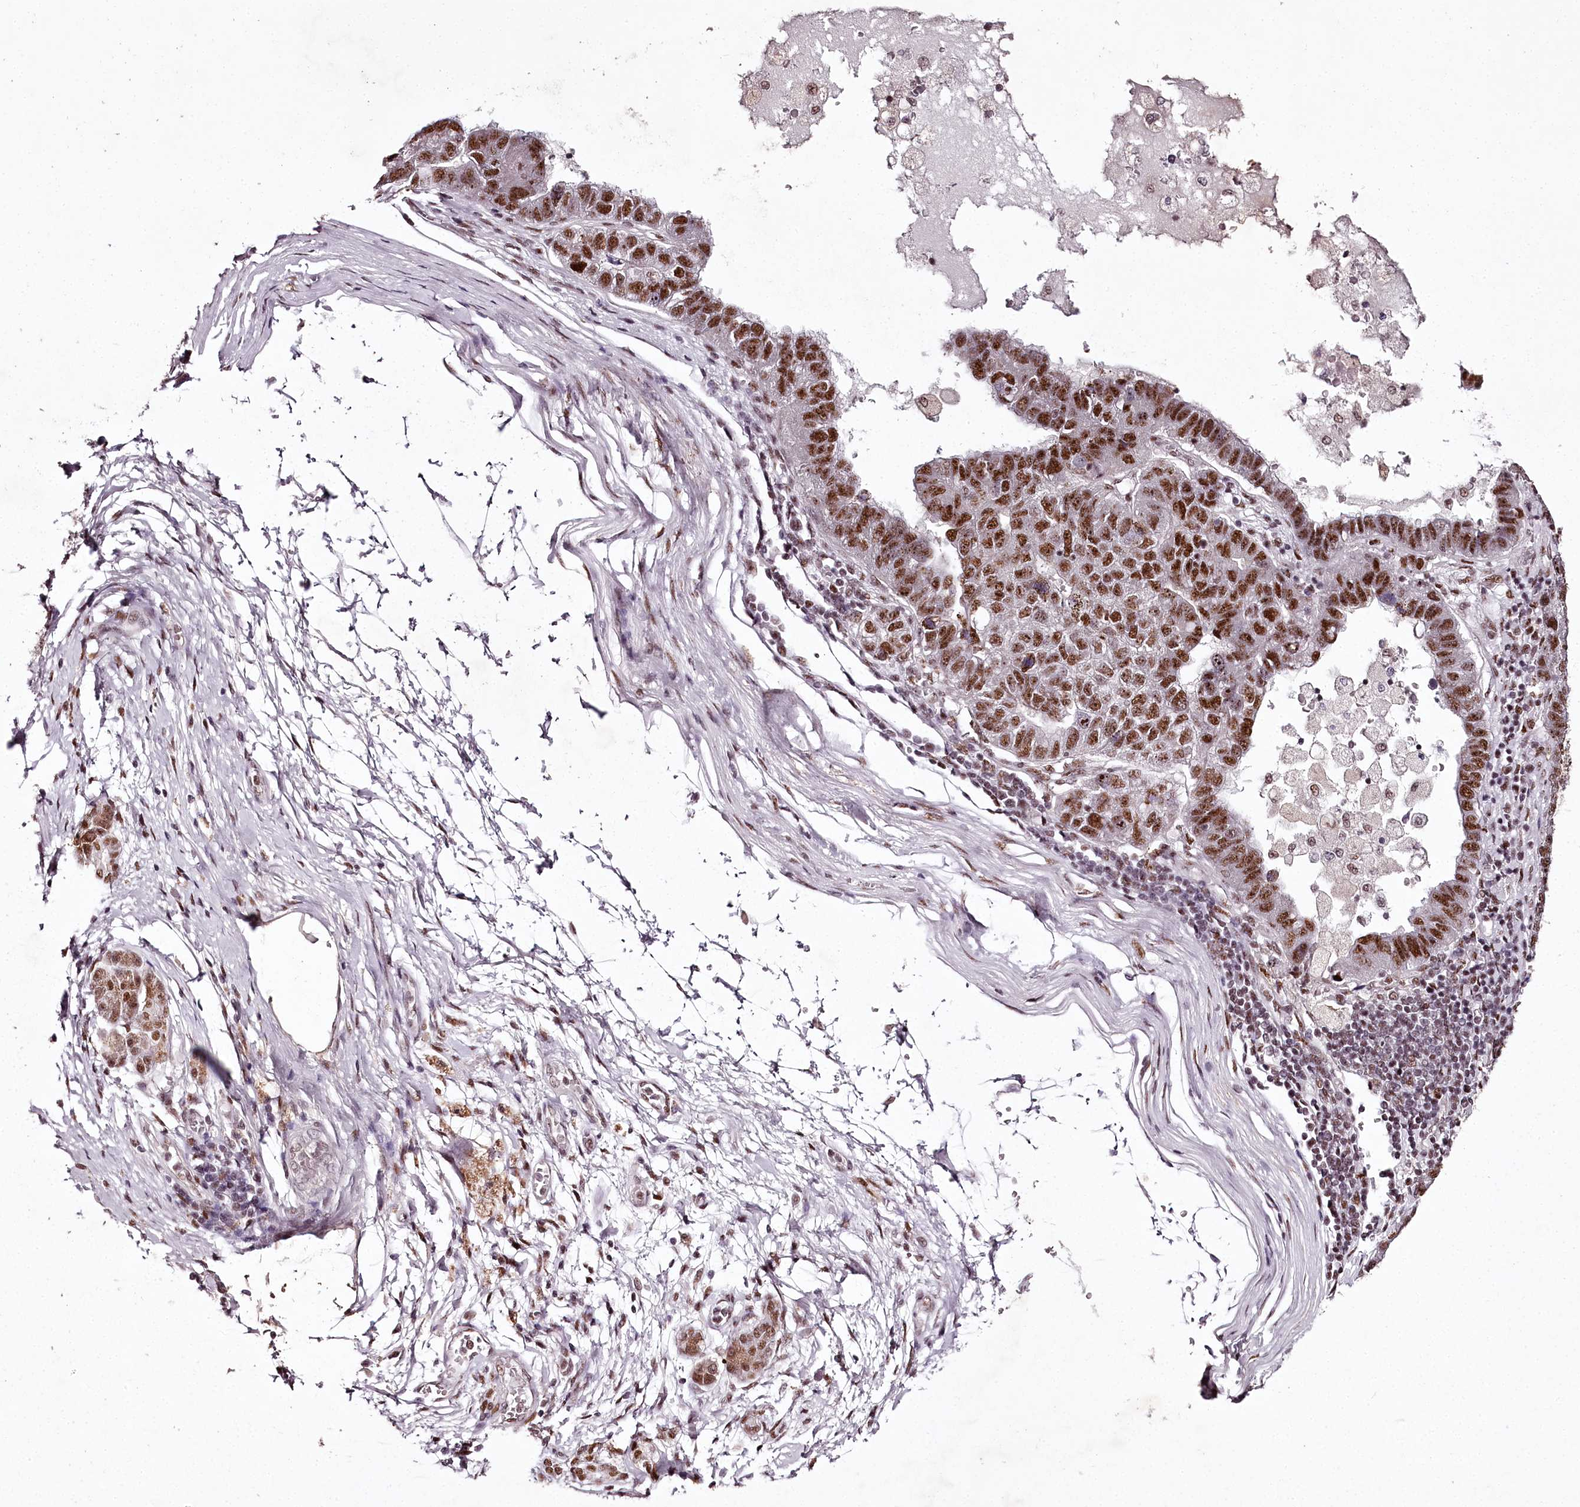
{"staining": {"intensity": "moderate", "quantity": ">75%", "location": "nuclear"}, "tissue": "pancreatic cancer", "cell_type": "Tumor cells", "image_type": "cancer", "snomed": [{"axis": "morphology", "description": "Adenocarcinoma, NOS"}, {"axis": "topography", "description": "Pancreas"}], "caption": "Protein staining exhibits moderate nuclear staining in about >75% of tumor cells in pancreatic adenocarcinoma.", "gene": "PSPC1", "patient": {"sex": "female", "age": 61}}